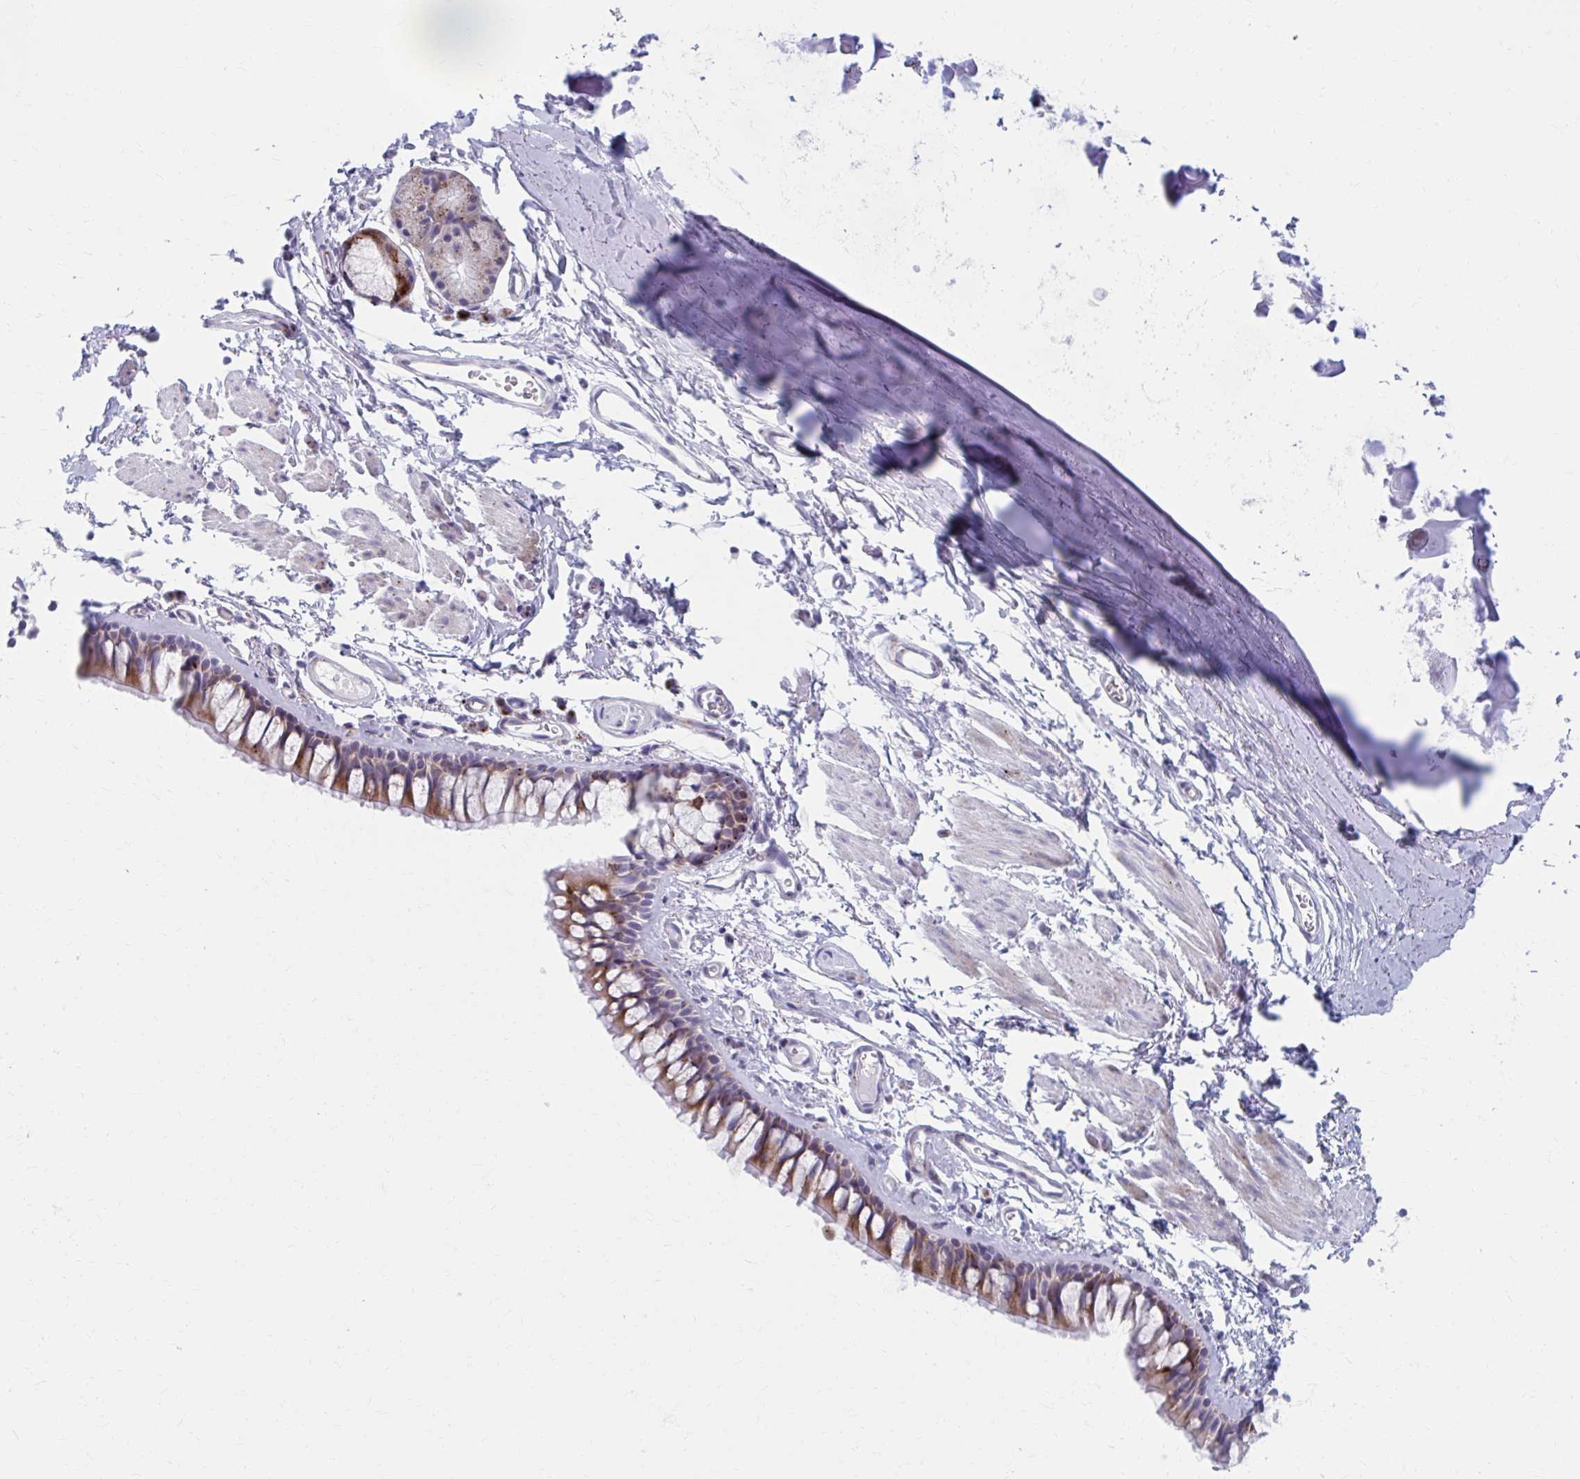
{"staining": {"intensity": "weak", "quantity": "25%-75%", "location": "cytoplasmic/membranous"}, "tissue": "bronchus", "cell_type": "Respiratory epithelial cells", "image_type": "normal", "snomed": [{"axis": "morphology", "description": "Normal tissue, NOS"}, {"axis": "topography", "description": "Cartilage tissue"}, {"axis": "topography", "description": "Bronchus"}], "caption": "Immunohistochemistry staining of benign bronchus, which displays low levels of weak cytoplasmic/membranous staining in approximately 25%-75% of respiratory epithelial cells indicating weak cytoplasmic/membranous protein expression. The staining was performed using DAB (brown) for protein detection and nuclei were counterstained in hematoxylin (blue).", "gene": "OLFM2", "patient": {"sex": "female", "age": 79}}